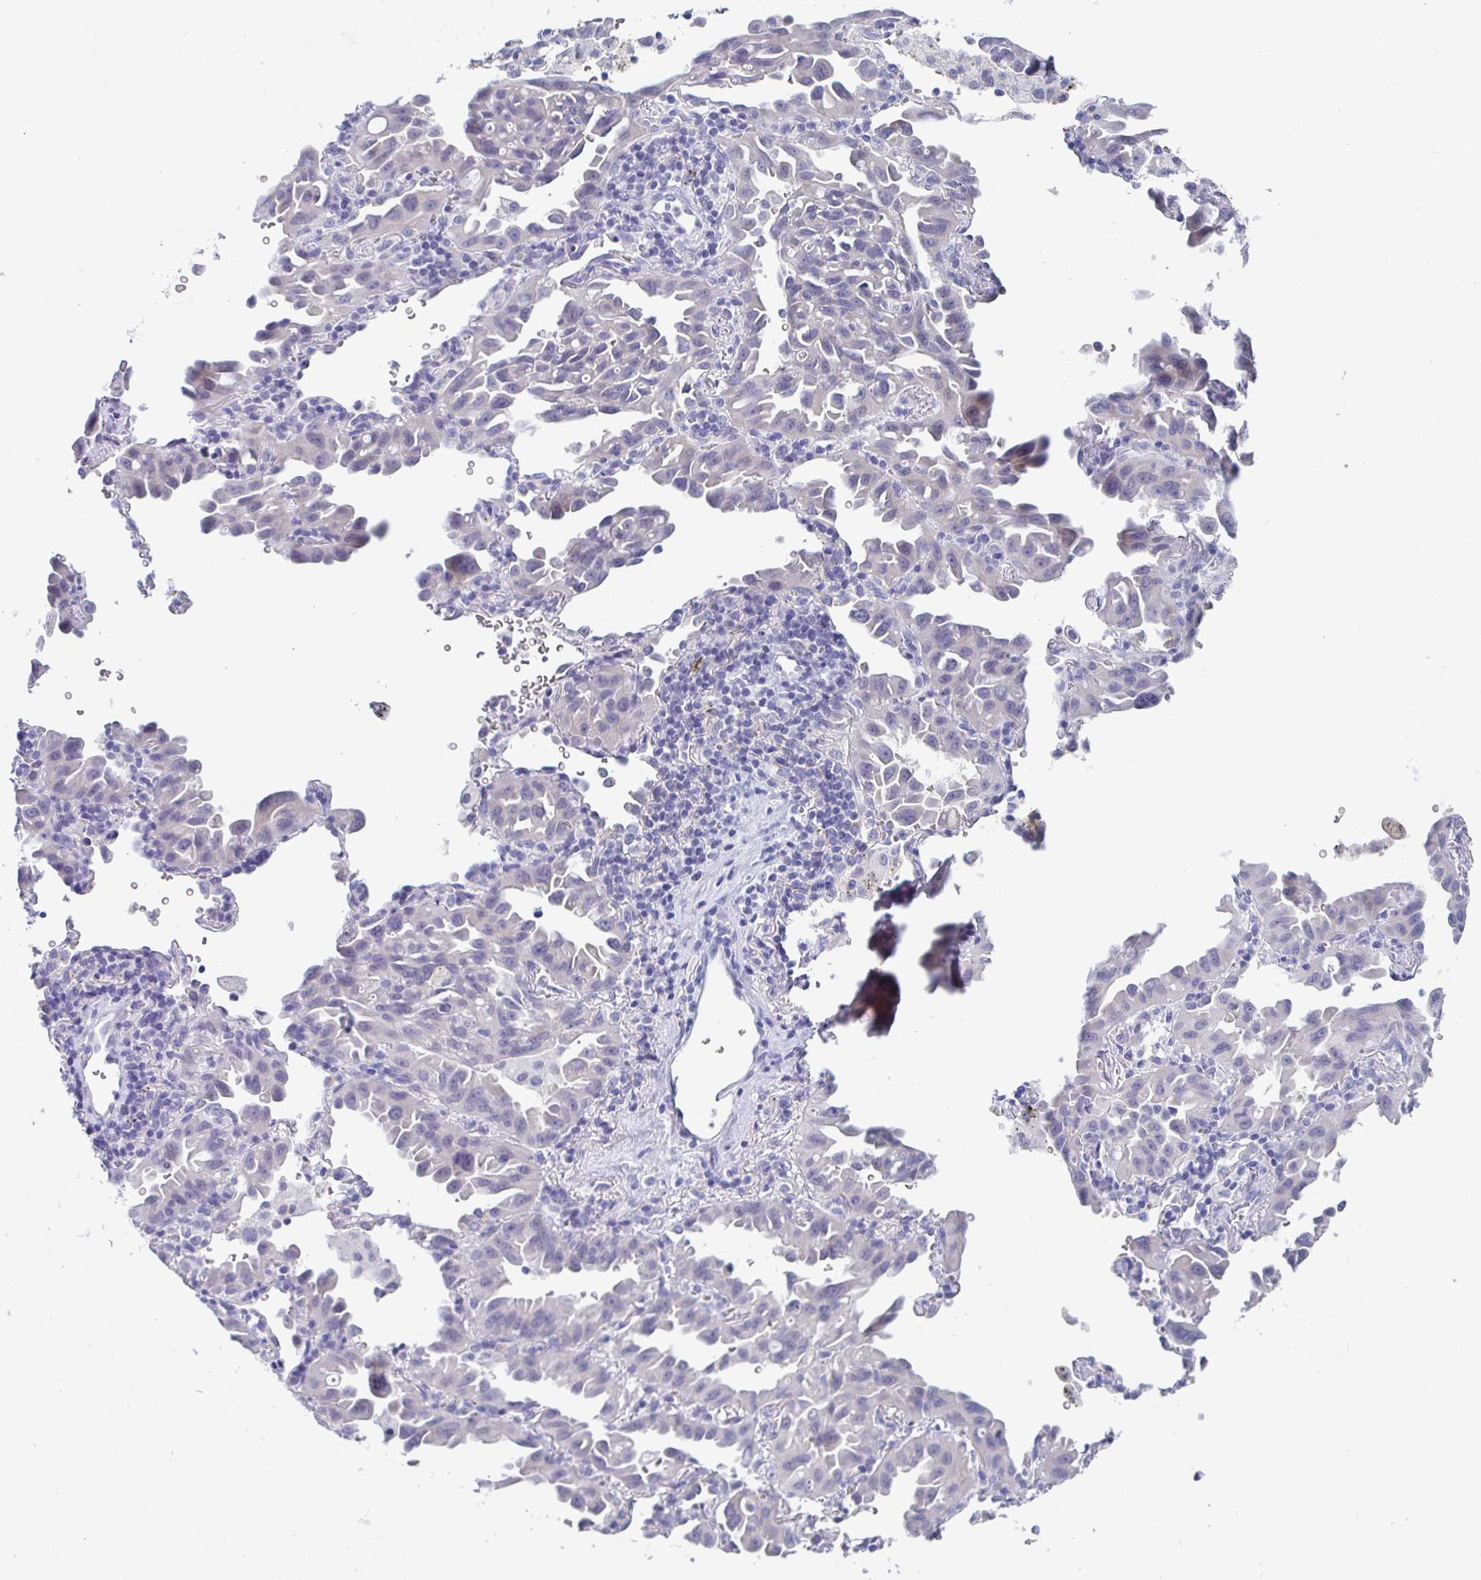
{"staining": {"intensity": "negative", "quantity": "none", "location": "none"}, "tissue": "lung cancer", "cell_type": "Tumor cells", "image_type": "cancer", "snomed": [{"axis": "morphology", "description": "Adenocarcinoma, NOS"}, {"axis": "topography", "description": "Lung"}], "caption": "High power microscopy histopathology image of an immunohistochemistry photomicrograph of lung adenocarcinoma, revealing no significant positivity in tumor cells.", "gene": "TAS2R39", "patient": {"sex": "male", "age": 68}}